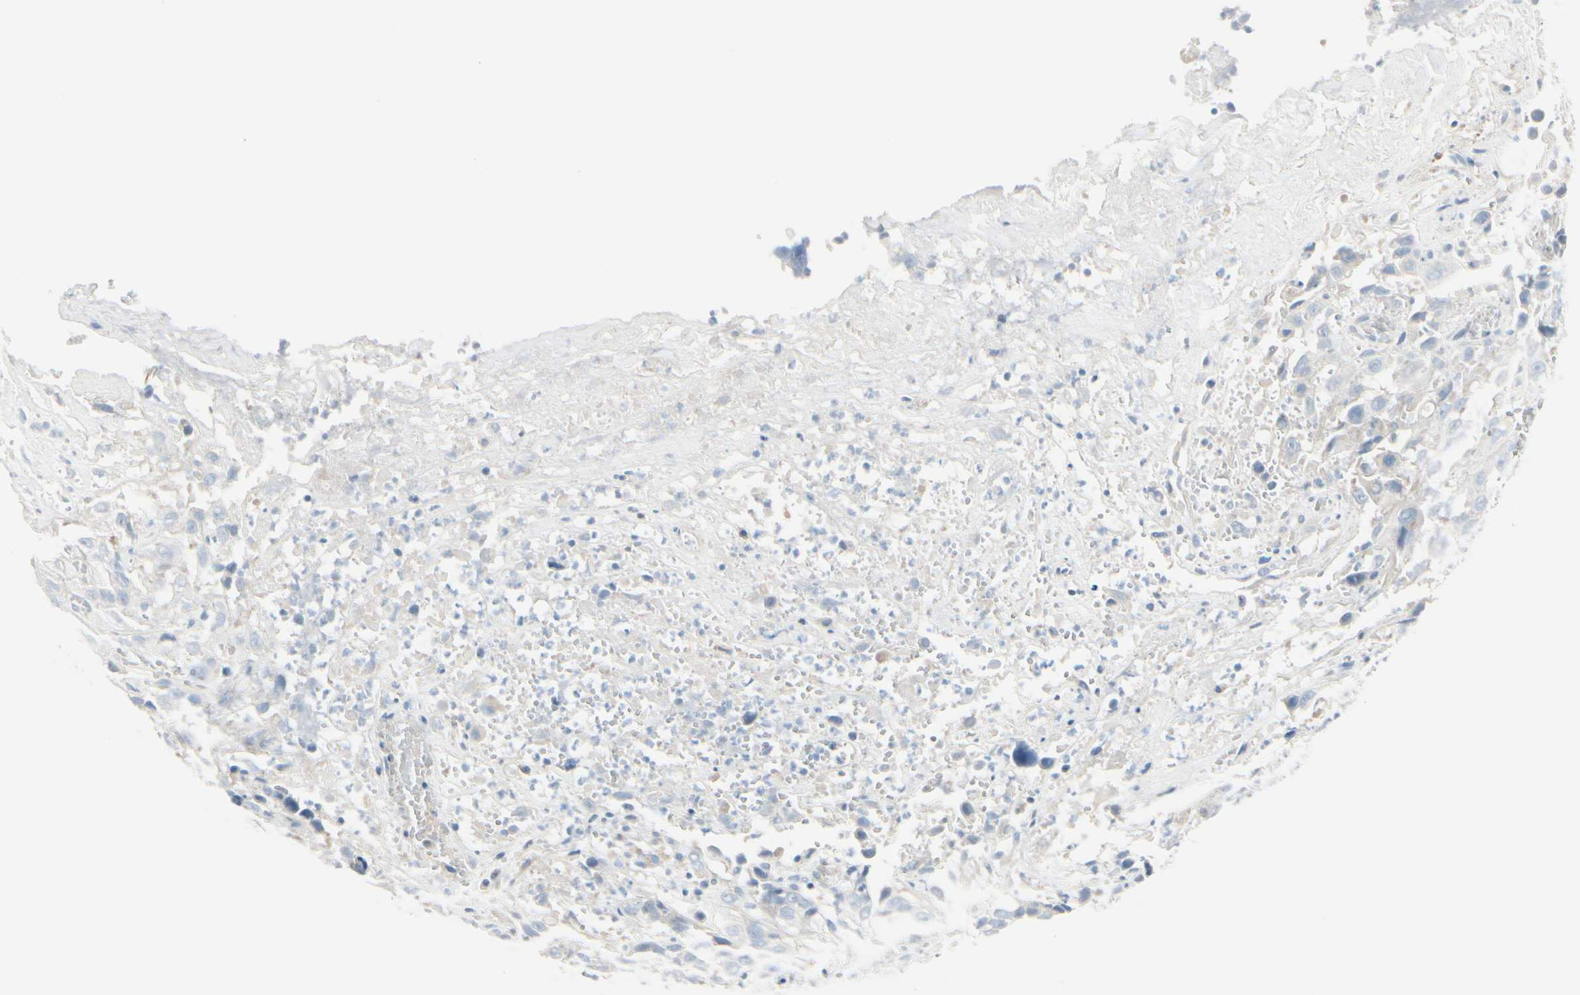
{"staining": {"intensity": "negative", "quantity": "none", "location": "none"}, "tissue": "cervical cancer", "cell_type": "Tumor cells", "image_type": "cancer", "snomed": [{"axis": "morphology", "description": "Squamous cell carcinoma, NOS"}, {"axis": "topography", "description": "Cervix"}], "caption": "DAB (3,3'-diaminobenzidine) immunohistochemical staining of human cervical cancer reveals no significant expression in tumor cells.", "gene": "CDHR5", "patient": {"sex": "female", "age": 32}}